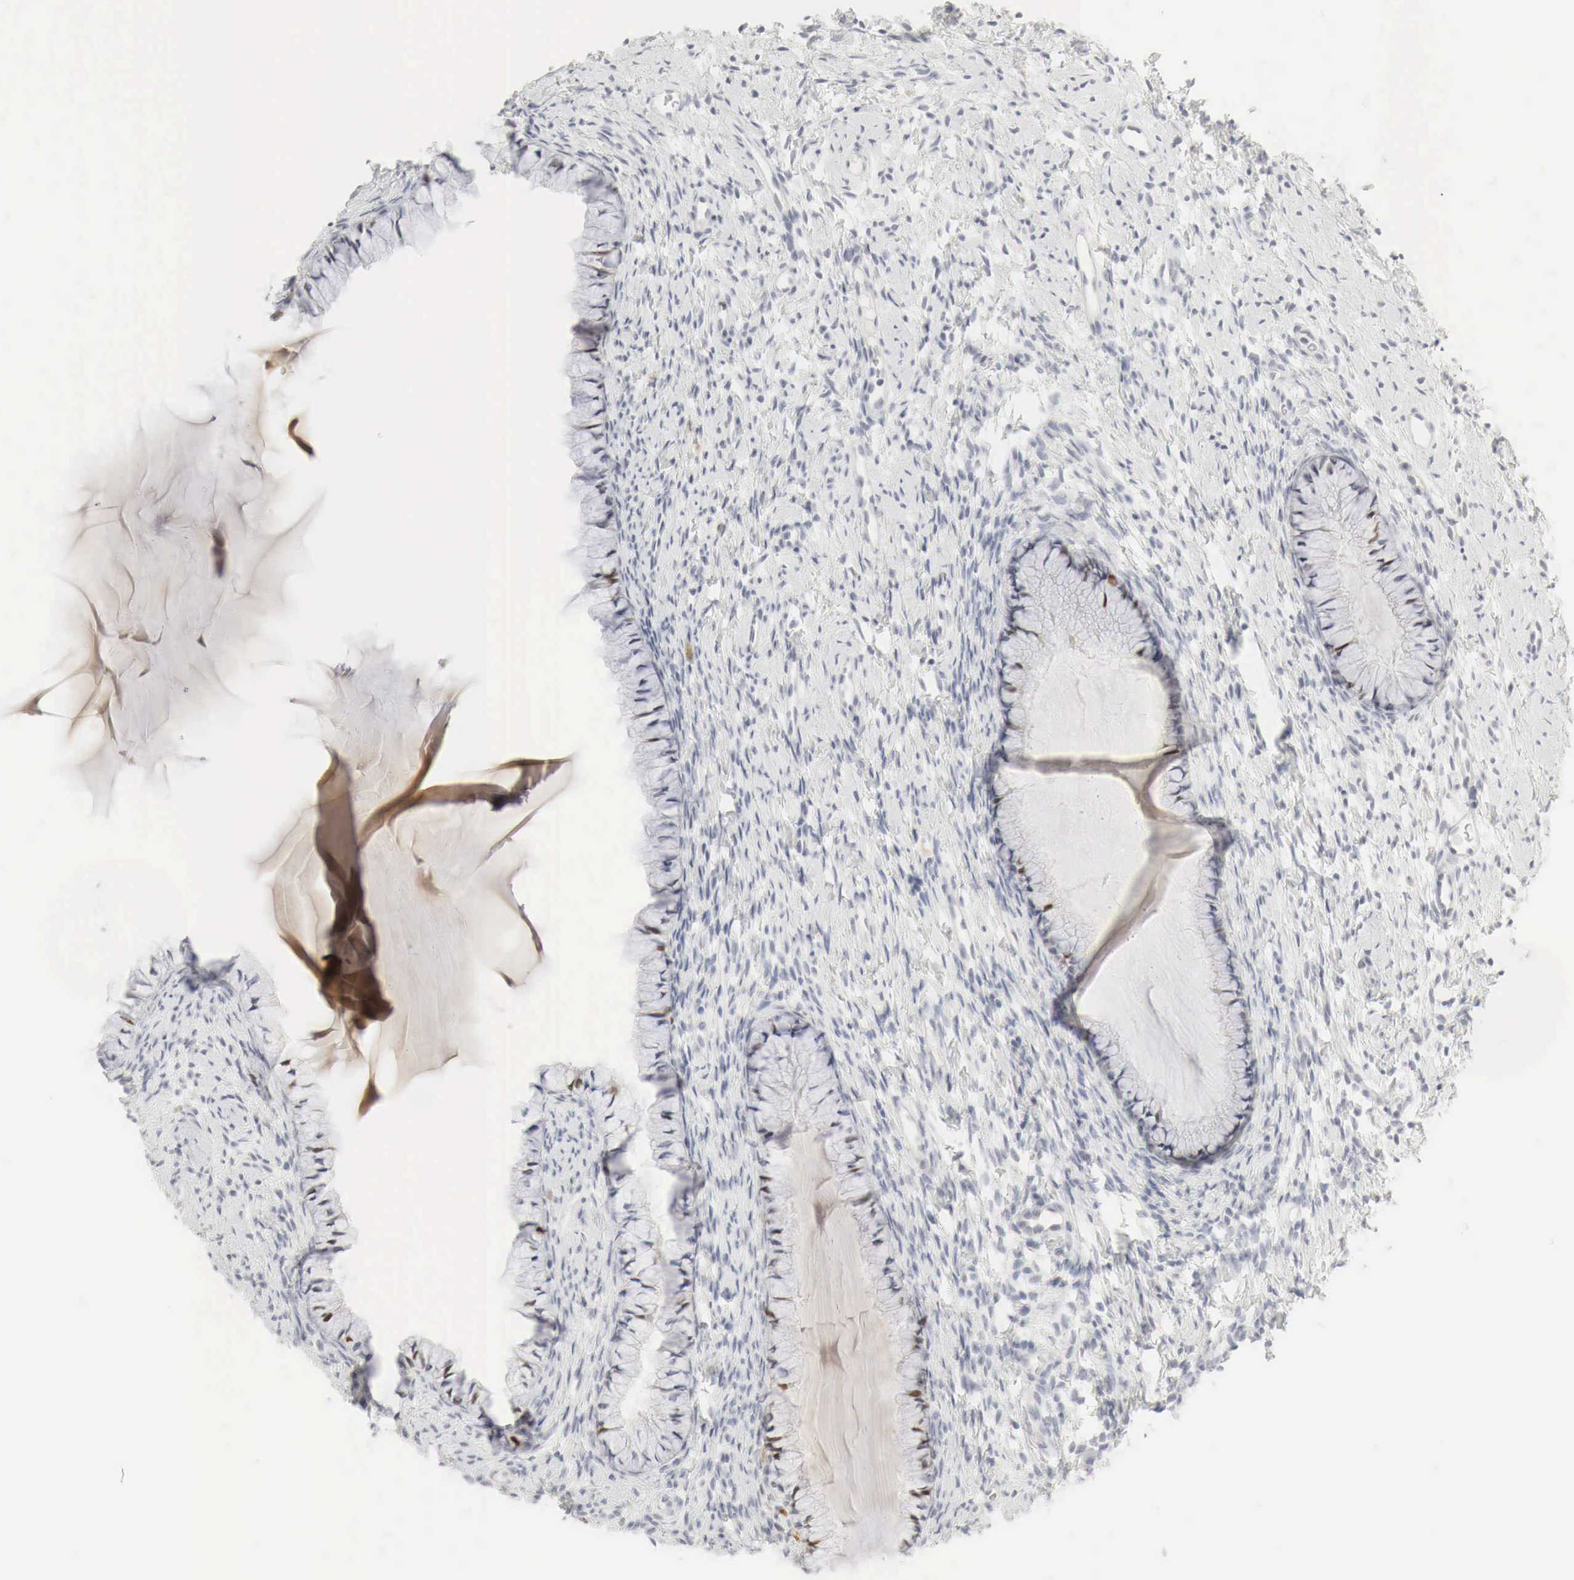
{"staining": {"intensity": "moderate", "quantity": "<25%", "location": "nuclear"}, "tissue": "cervix", "cell_type": "Glandular cells", "image_type": "normal", "snomed": [{"axis": "morphology", "description": "Normal tissue, NOS"}, {"axis": "topography", "description": "Cervix"}], "caption": "Moderate nuclear protein expression is present in about <25% of glandular cells in cervix. The staining was performed using DAB (3,3'-diaminobenzidine), with brown indicating positive protein expression. Nuclei are stained blue with hematoxylin.", "gene": "TP63", "patient": {"sex": "female", "age": 82}}